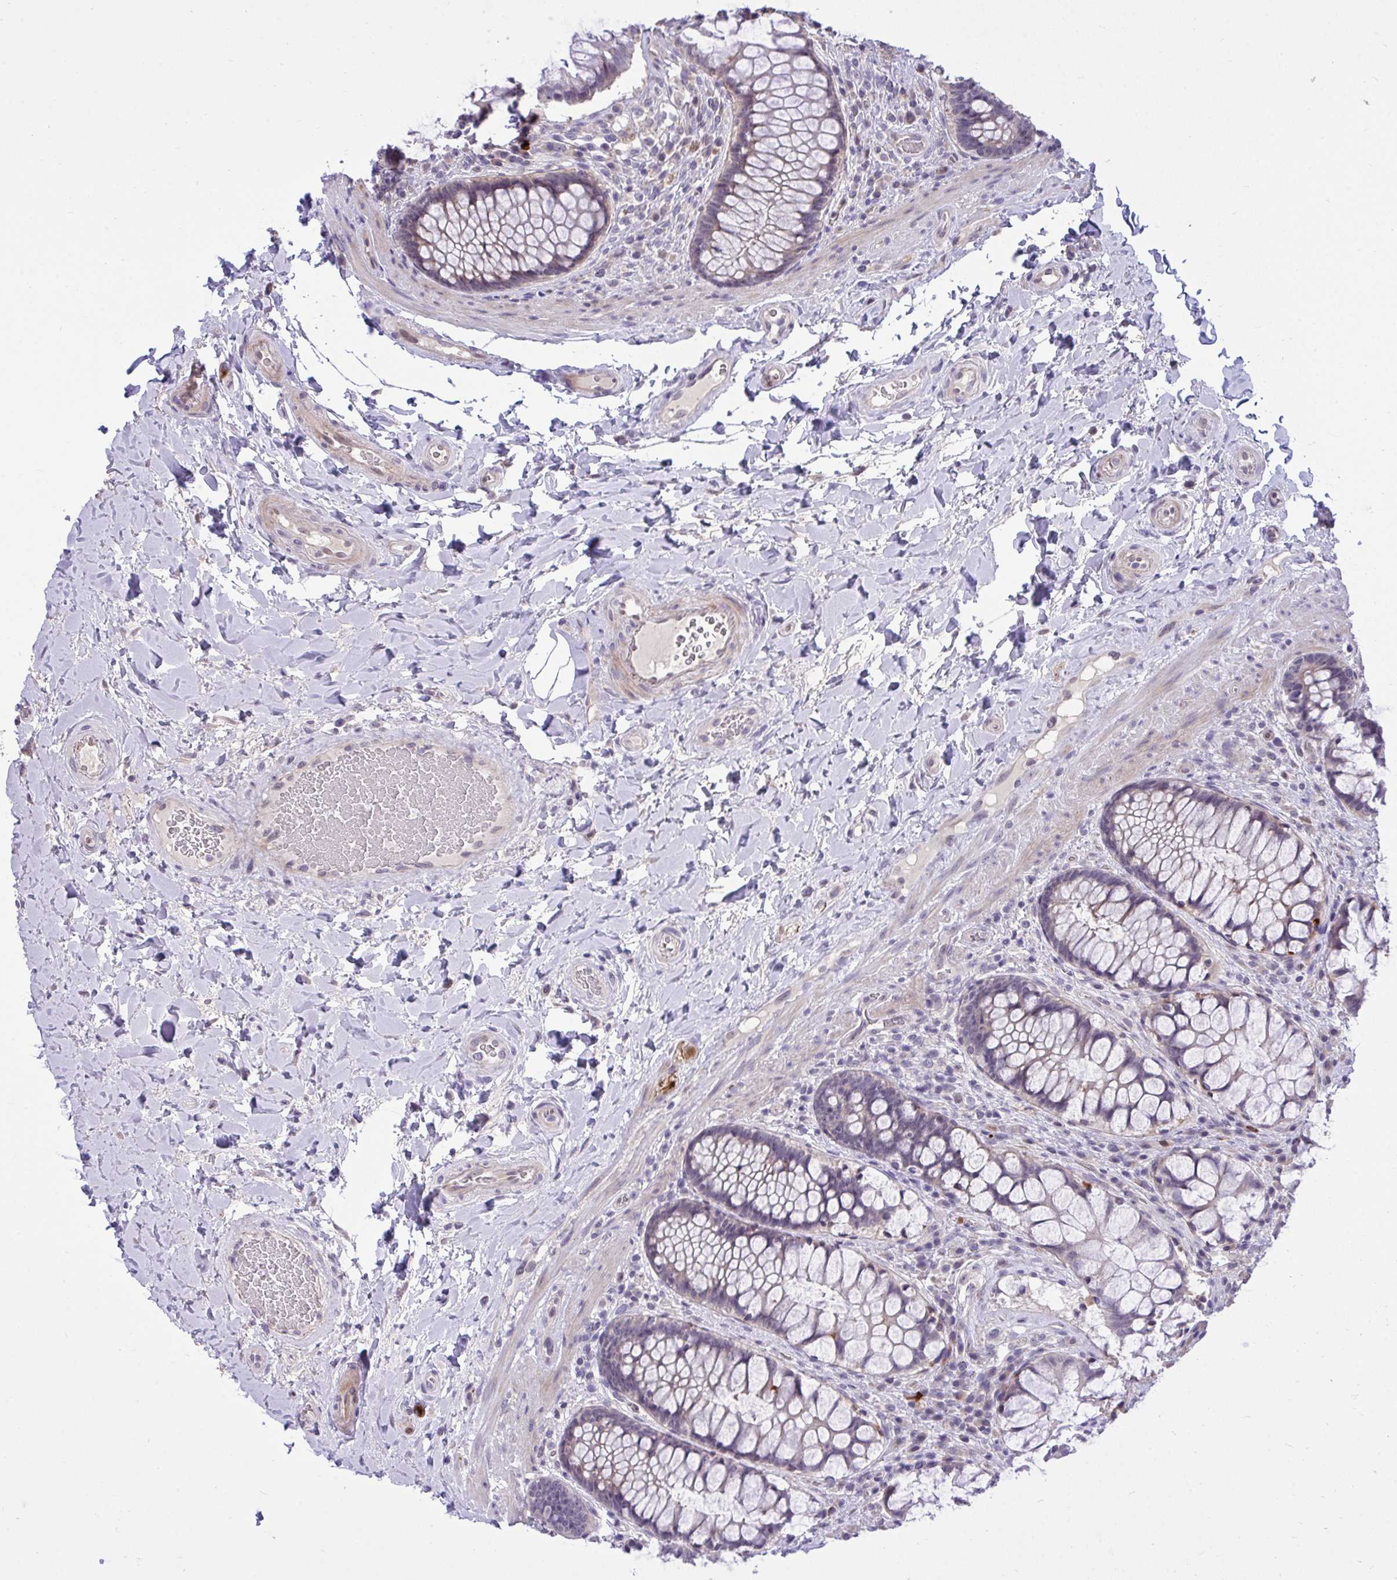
{"staining": {"intensity": "weak", "quantity": "25%-75%", "location": "cytoplasmic/membranous"}, "tissue": "rectum", "cell_type": "Glandular cells", "image_type": "normal", "snomed": [{"axis": "morphology", "description": "Normal tissue, NOS"}, {"axis": "topography", "description": "Rectum"}], "caption": "Immunohistochemical staining of normal rectum displays low levels of weak cytoplasmic/membranous expression in approximately 25%-75% of glandular cells. Immunohistochemistry stains the protein of interest in brown and the nuclei are stained blue.", "gene": "HMBOX1", "patient": {"sex": "female", "age": 58}}